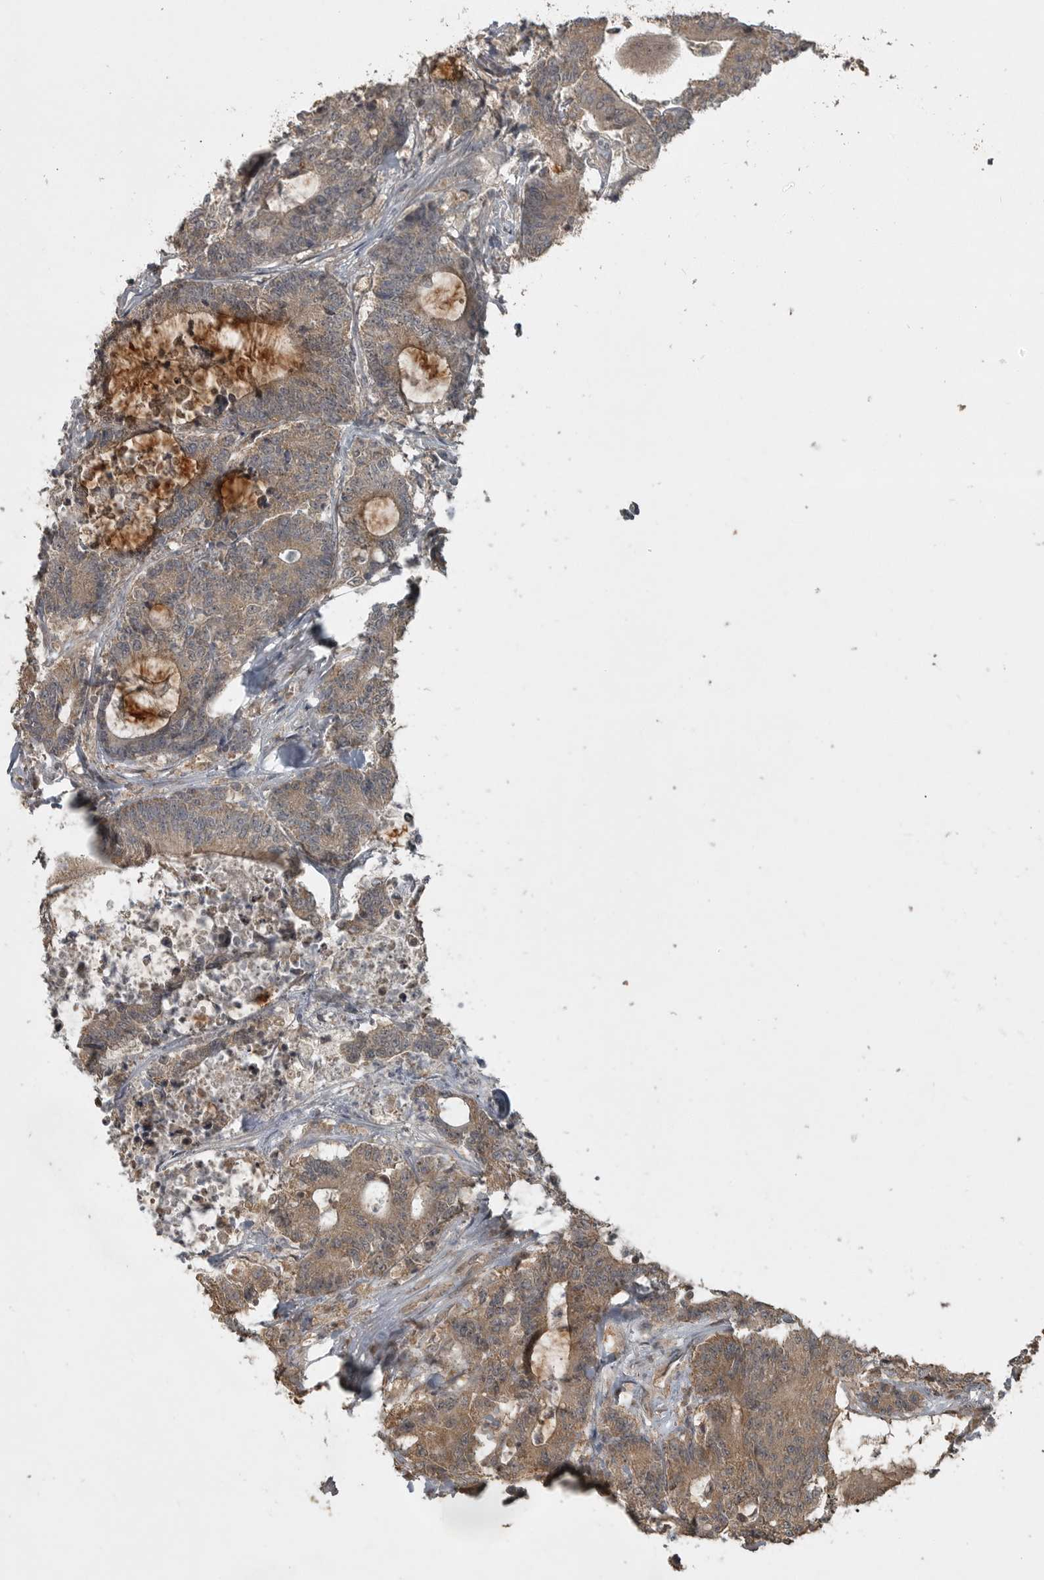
{"staining": {"intensity": "moderate", "quantity": ">75%", "location": "cytoplasmic/membranous"}, "tissue": "colorectal cancer", "cell_type": "Tumor cells", "image_type": "cancer", "snomed": [{"axis": "morphology", "description": "Adenocarcinoma, NOS"}, {"axis": "topography", "description": "Colon"}], "caption": "DAB immunohistochemical staining of adenocarcinoma (colorectal) demonstrates moderate cytoplasmic/membranous protein positivity in approximately >75% of tumor cells. (DAB IHC with brightfield microscopy, high magnification).", "gene": "LLGL1", "patient": {"sex": "female", "age": 84}}